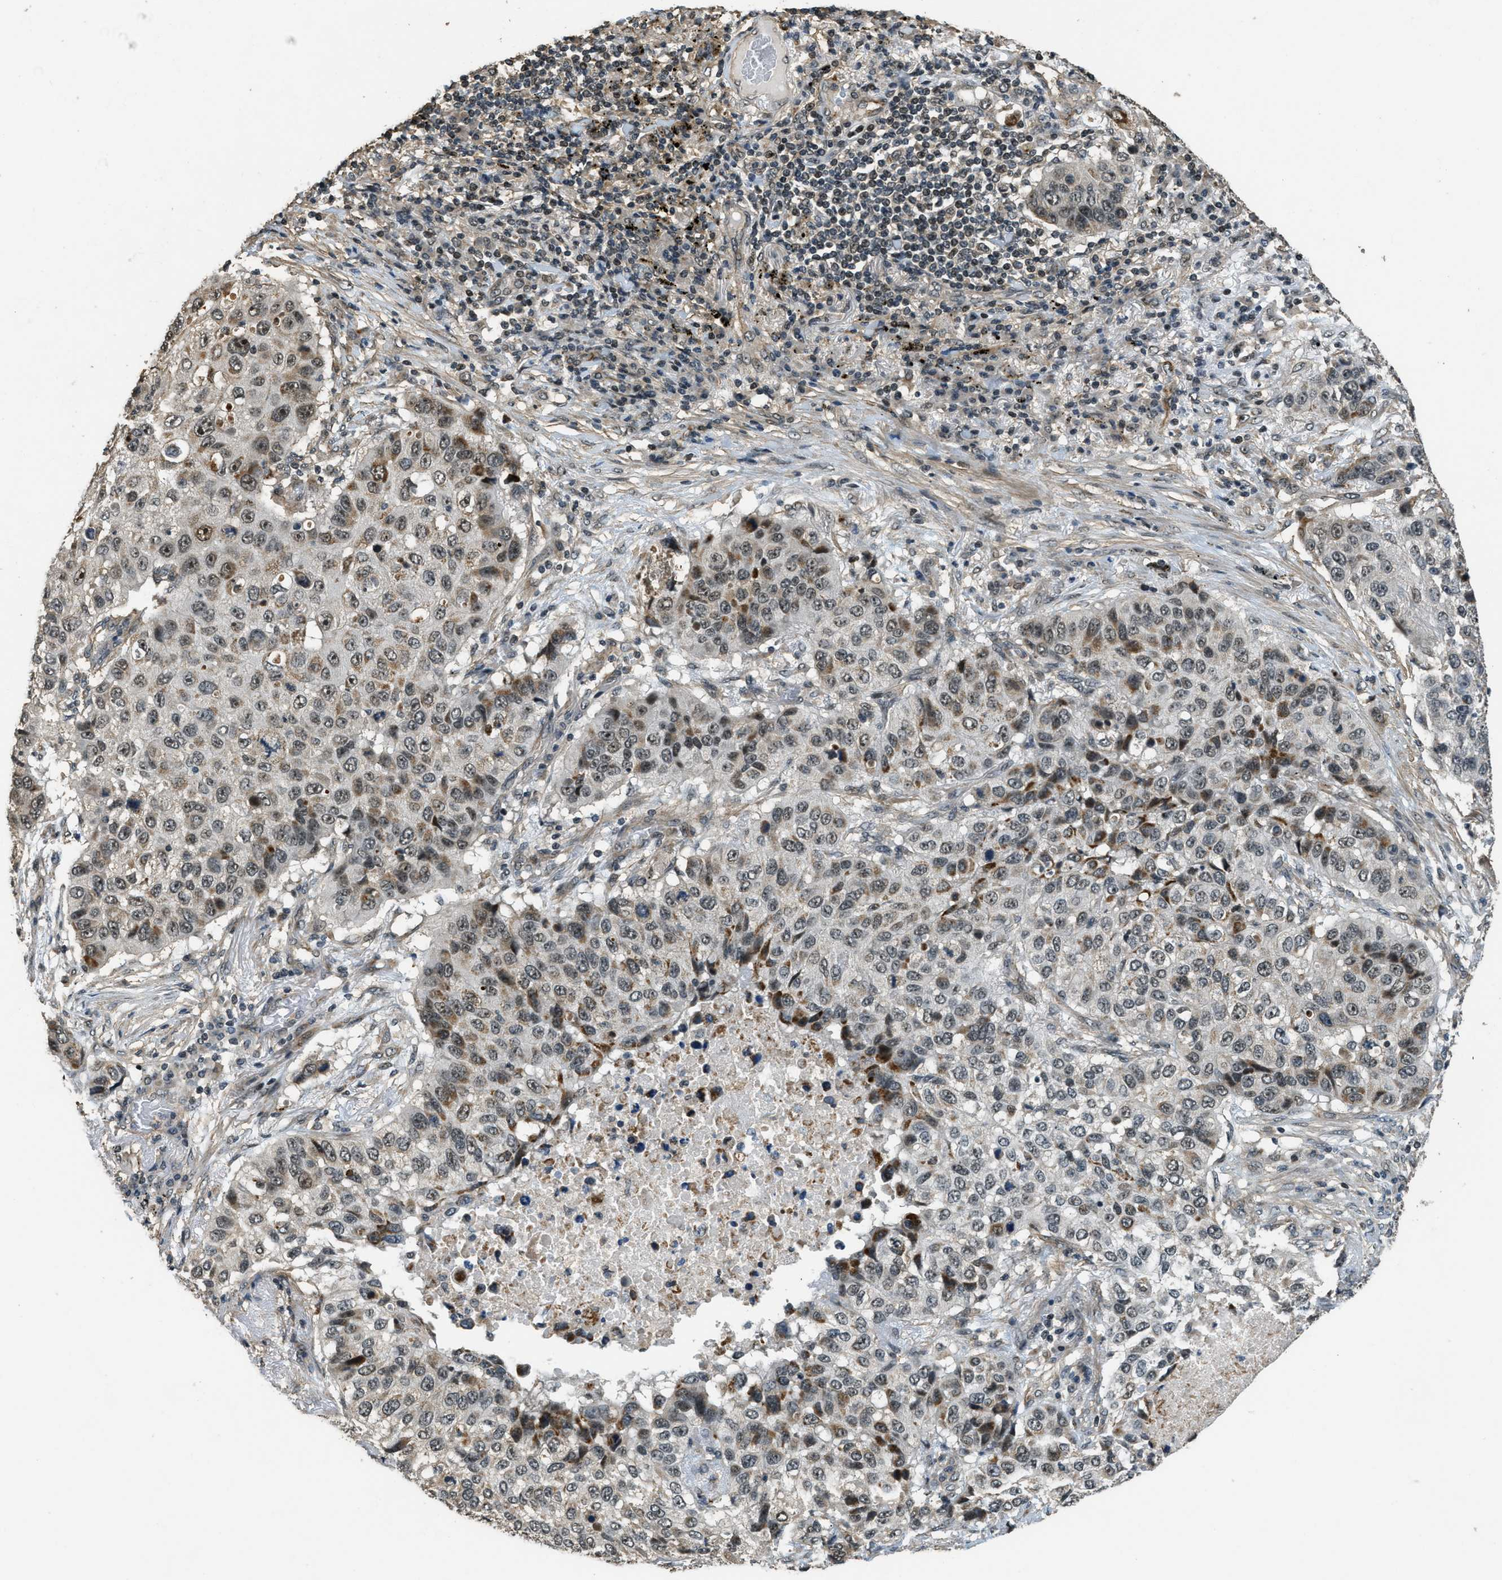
{"staining": {"intensity": "moderate", "quantity": "25%-75%", "location": "cytoplasmic/membranous,nuclear"}, "tissue": "lung cancer", "cell_type": "Tumor cells", "image_type": "cancer", "snomed": [{"axis": "morphology", "description": "Squamous cell carcinoma, NOS"}, {"axis": "topography", "description": "Lung"}], "caption": "High-magnification brightfield microscopy of lung squamous cell carcinoma stained with DAB (brown) and counterstained with hematoxylin (blue). tumor cells exhibit moderate cytoplasmic/membranous and nuclear positivity is present in approximately25%-75% of cells.", "gene": "MED21", "patient": {"sex": "male", "age": 57}}